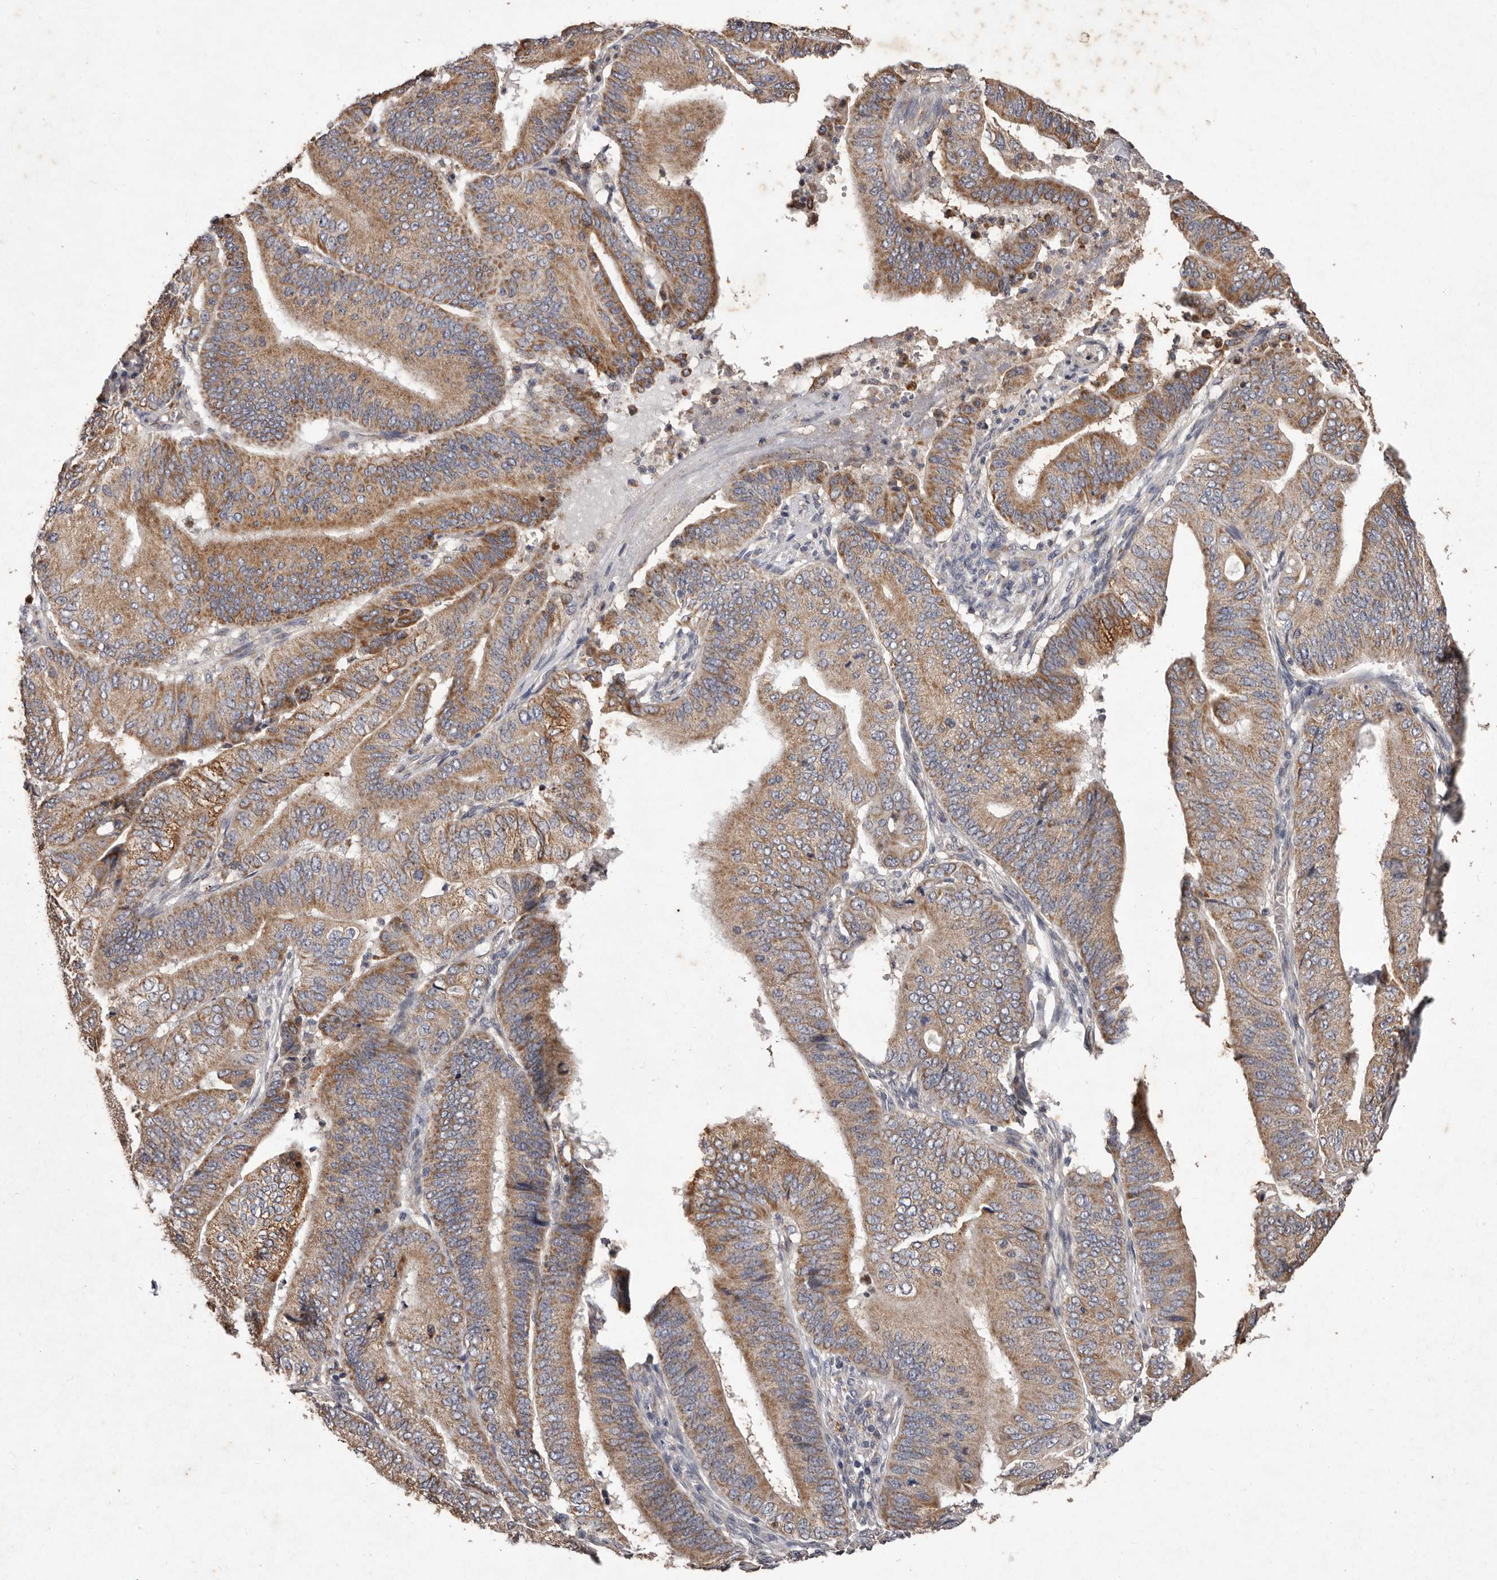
{"staining": {"intensity": "moderate", "quantity": ">75%", "location": "cytoplasmic/membranous"}, "tissue": "pancreatic cancer", "cell_type": "Tumor cells", "image_type": "cancer", "snomed": [{"axis": "morphology", "description": "Adenocarcinoma, NOS"}, {"axis": "topography", "description": "Pancreas"}], "caption": "Protein expression analysis of human adenocarcinoma (pancreatic) reveals moderate cytoplasmic/membranous staining in about >75% of tumor cells. (IHC, brightfield microscopy, high magnification).", "gene": "CXCL14", "patient": {"sex": "female", "age": 77}}